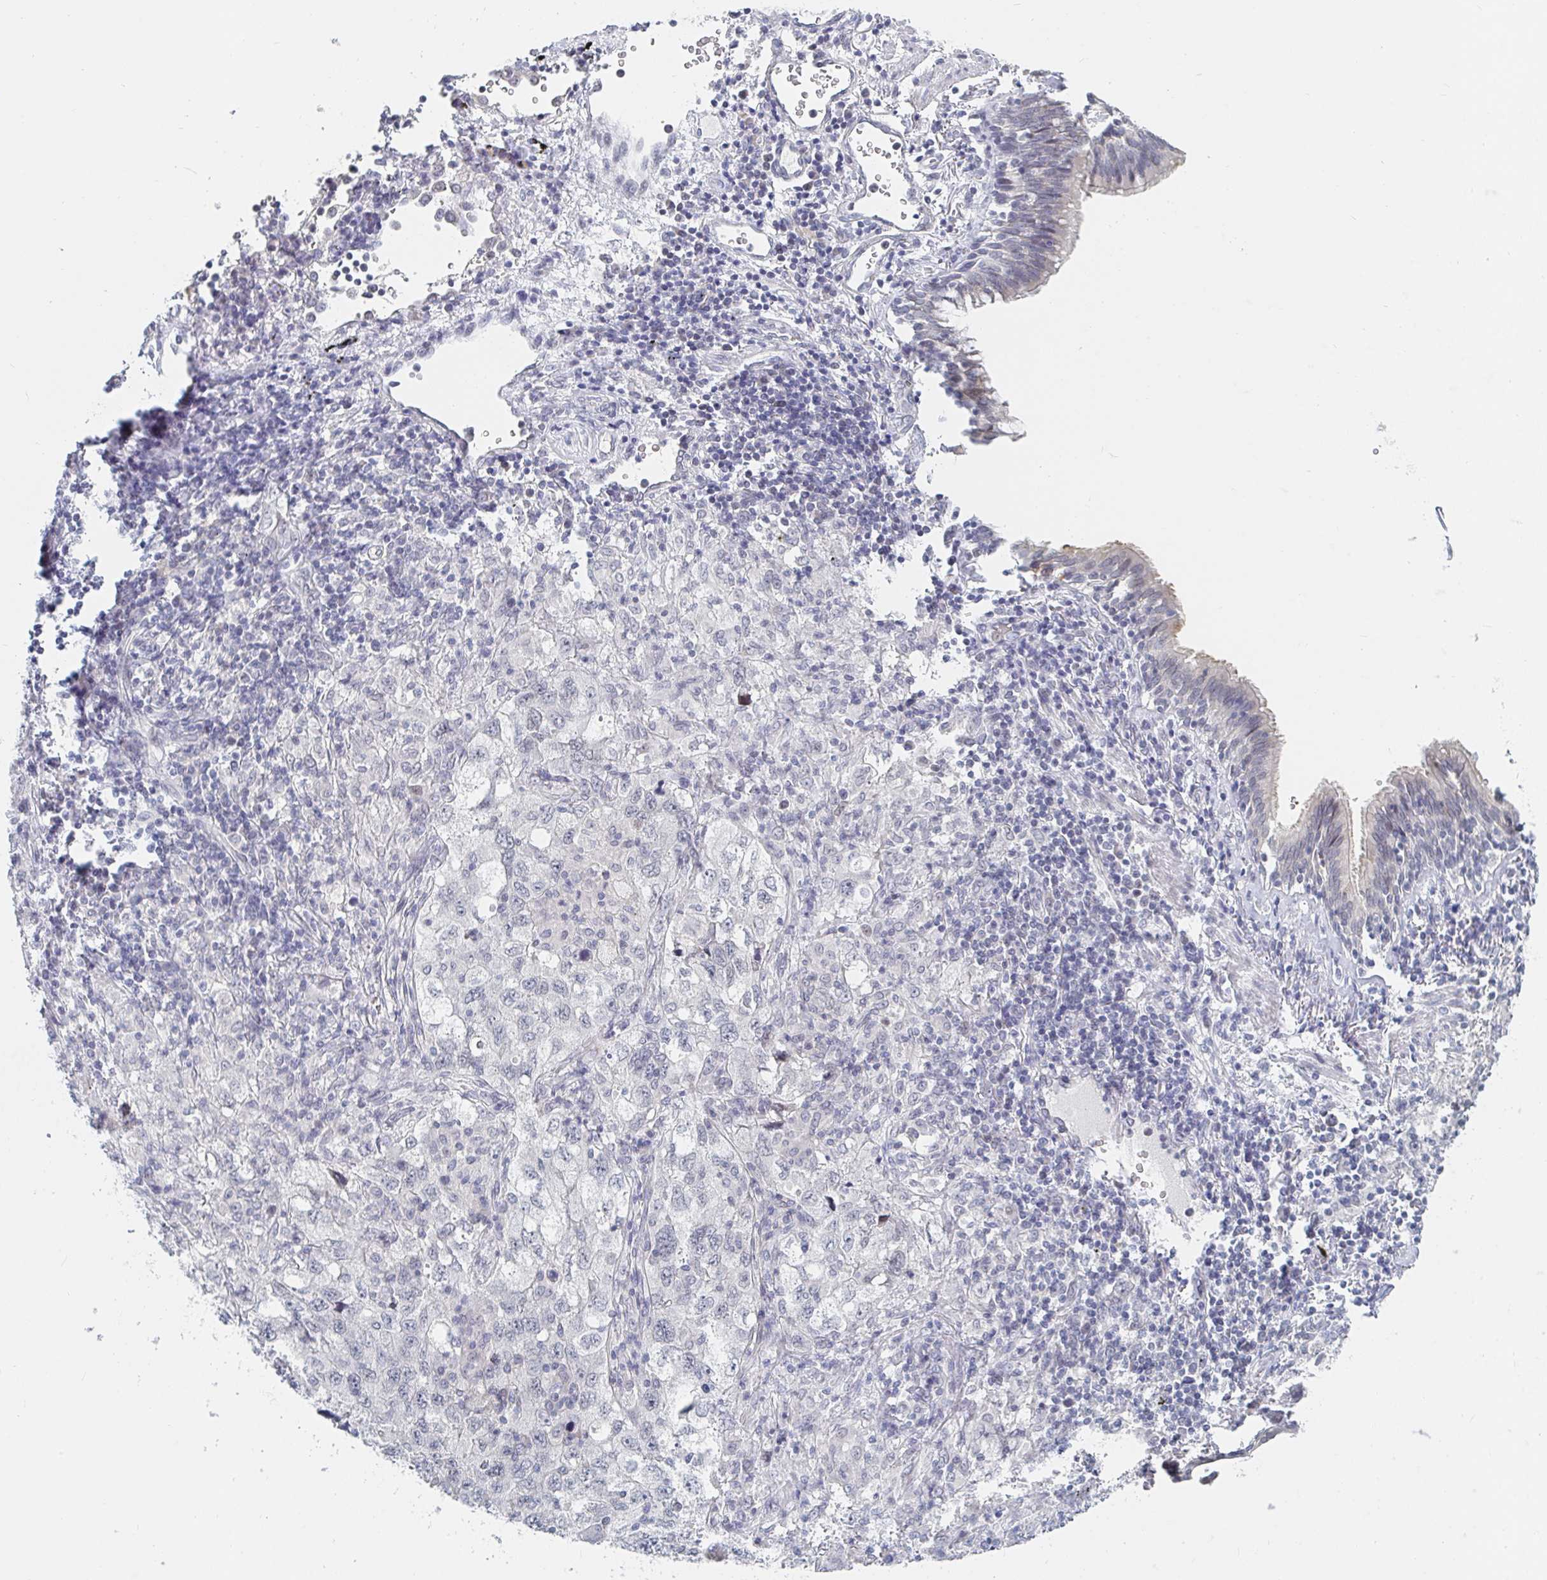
{"staining": {"intensity": "negative", "quantity": "none", "location": "none"}, "tissue": "lung cancer", "cell_type": "Tumor cells", "image_type": "cancer", "snomed": [{"axis": "morphology", "description": "Adenocarcinoma, NOS"}, {"axis": "topography", "description": "Lung"}], "caption": "A histopathology image of adenocarcinoma (lung) stained for a protein exhibits no brown staining in tumor cells. Nuclei are stained in blue.", "gene": "CHD2", "patient": {"sex": "female", "age": 57}}